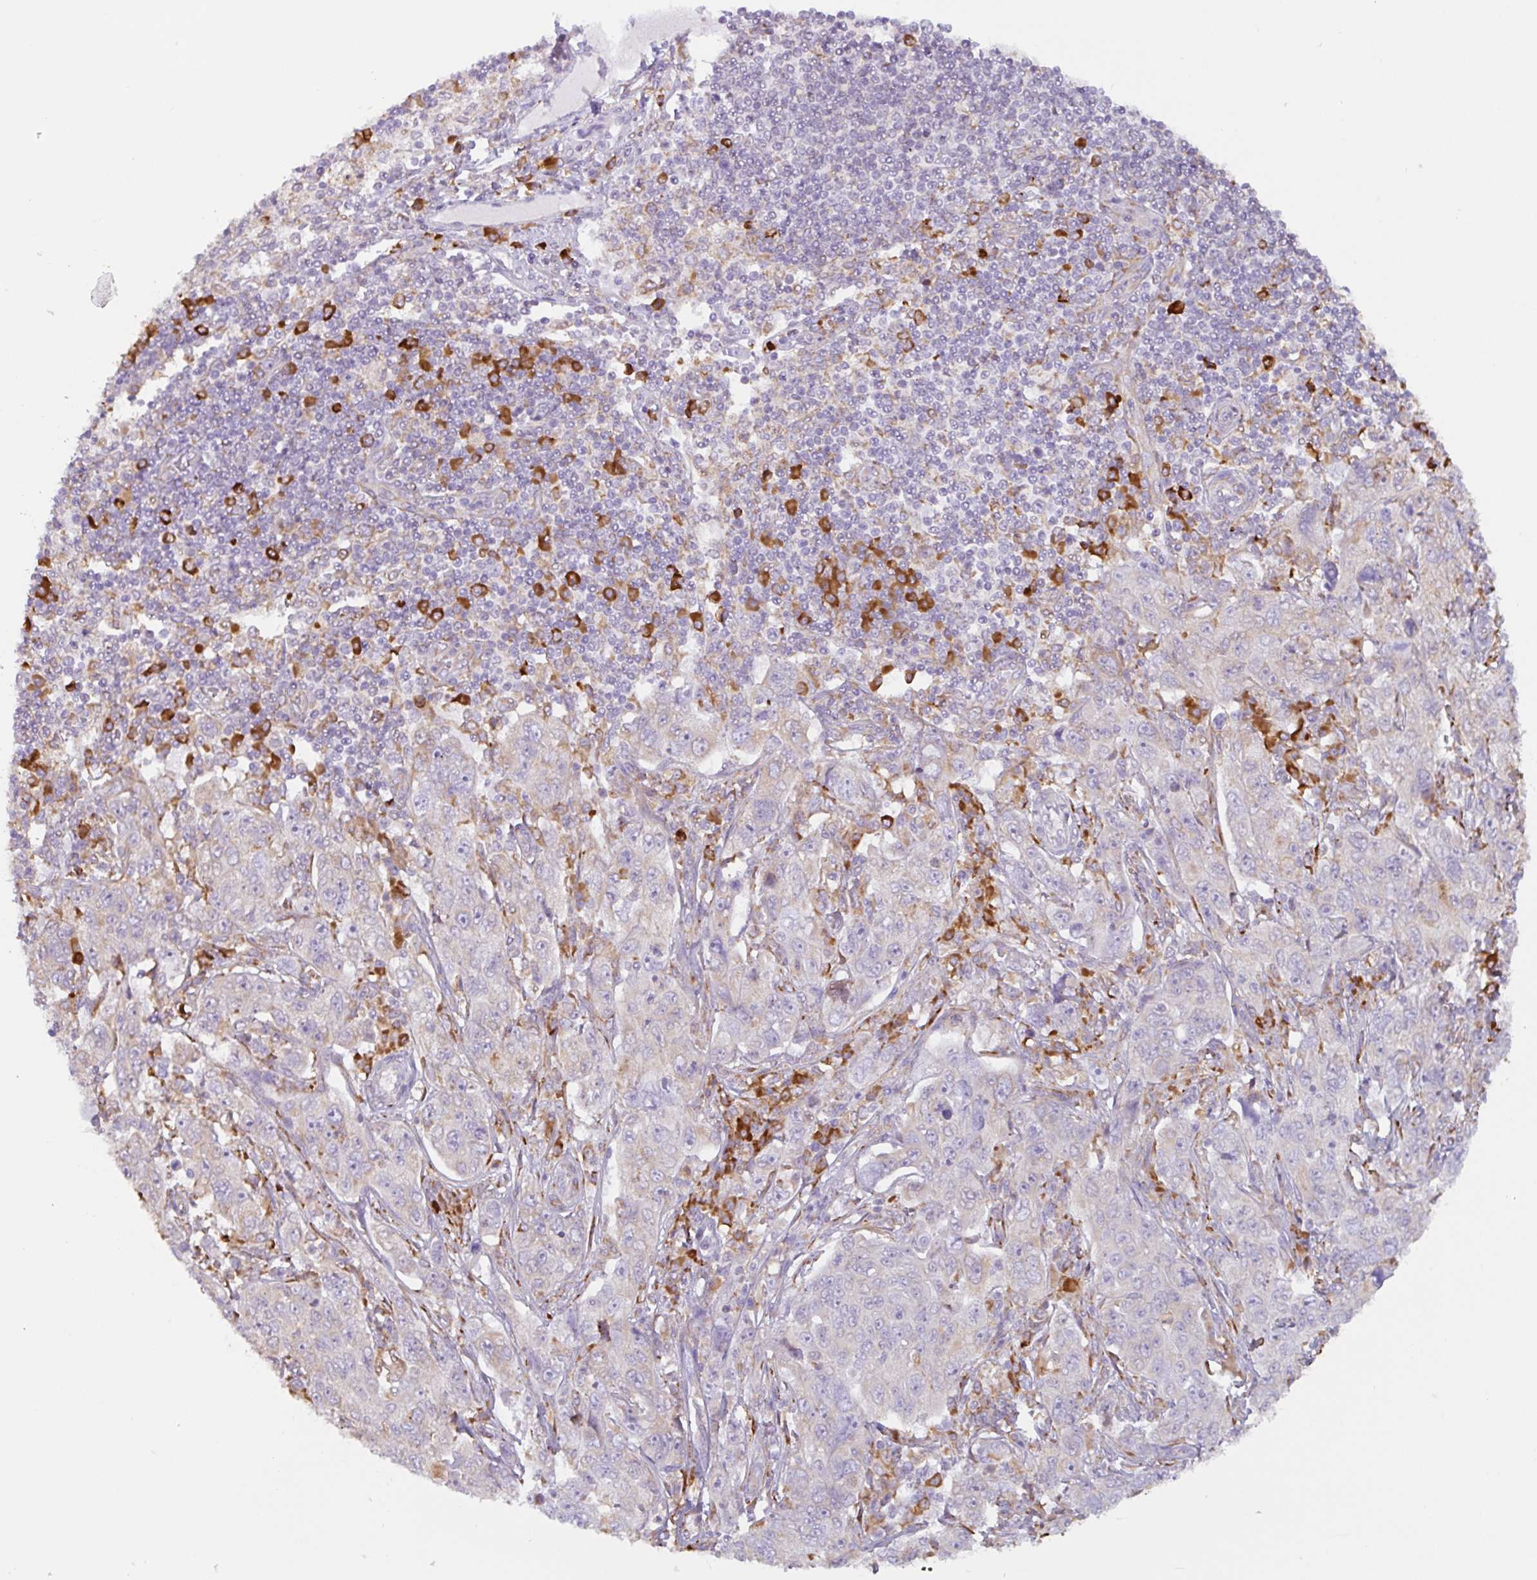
{"staining": {"intensity": "negative", "quantity": "none", "location": "none"}, "tissue": "pancreatic cancer", "cell_type": "Tumor cells", "image_type": "cancer", "snomed": [{"axis": "morphology", "description": "Adenocarcinoma, NOS"}, {"axis": "topography", "description": "Pancreas"}], "caption": "A micrograph of human adenocarcinoma (pancreatic) is negative for staining in tumor cells.", "gene": "DOK4", "patient": {"sex": "male", "age": 68}}